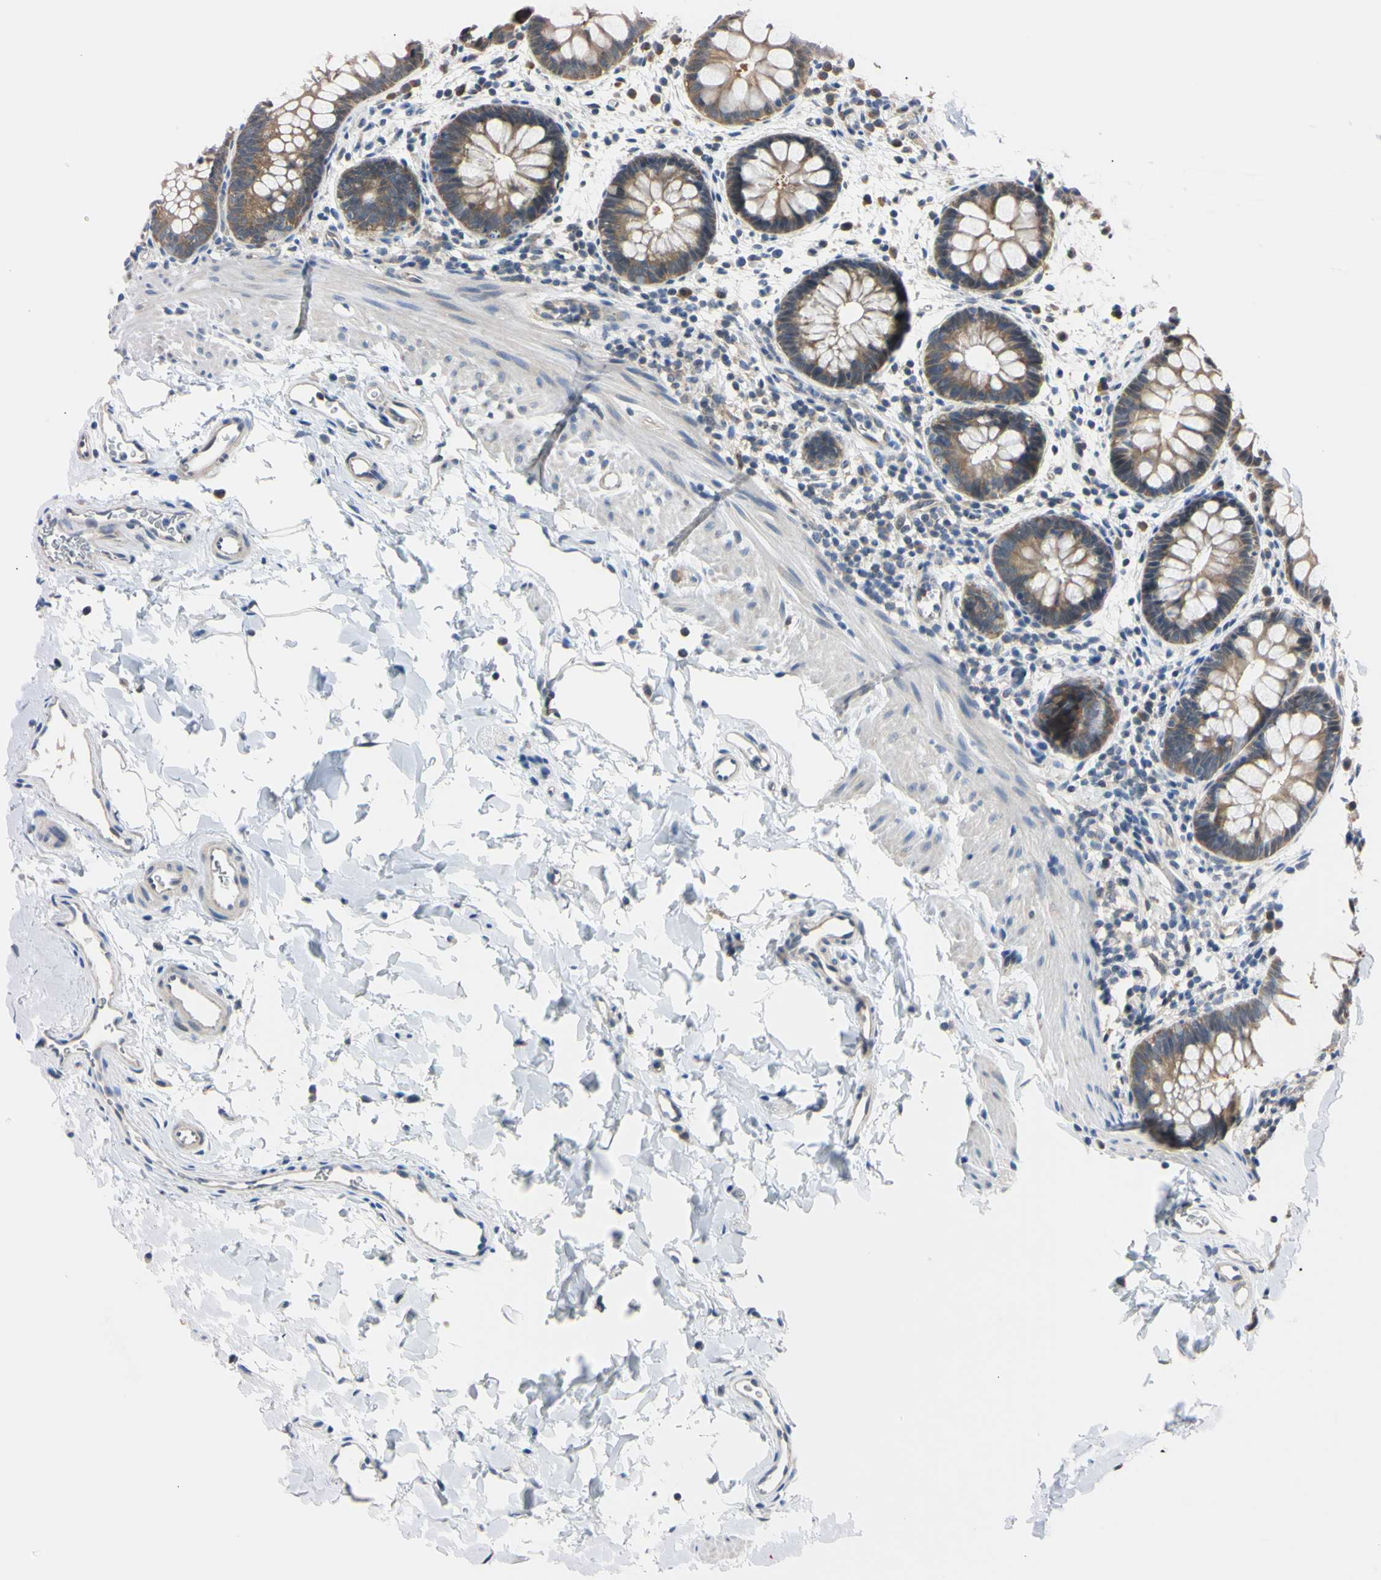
{"staining": {"intensity": "weak", "quantity": ">75%", "location": "cytoplasmic/membranous"}, "tissue": "rectum", "cell_type": "Glandular cells", "image_type": "normal", "snomed": [{"axis": "morphology", "description": "Normal tissue, NOS"}, {"axis": "topography", "description": "Rectum"}], "caption": "Normal rectum reveals weak cytoplasmic/membranous expression in approximately >75% of glandular cells.", "gene": "RARS1", "patient": {"sex": "female", "age": 24}}